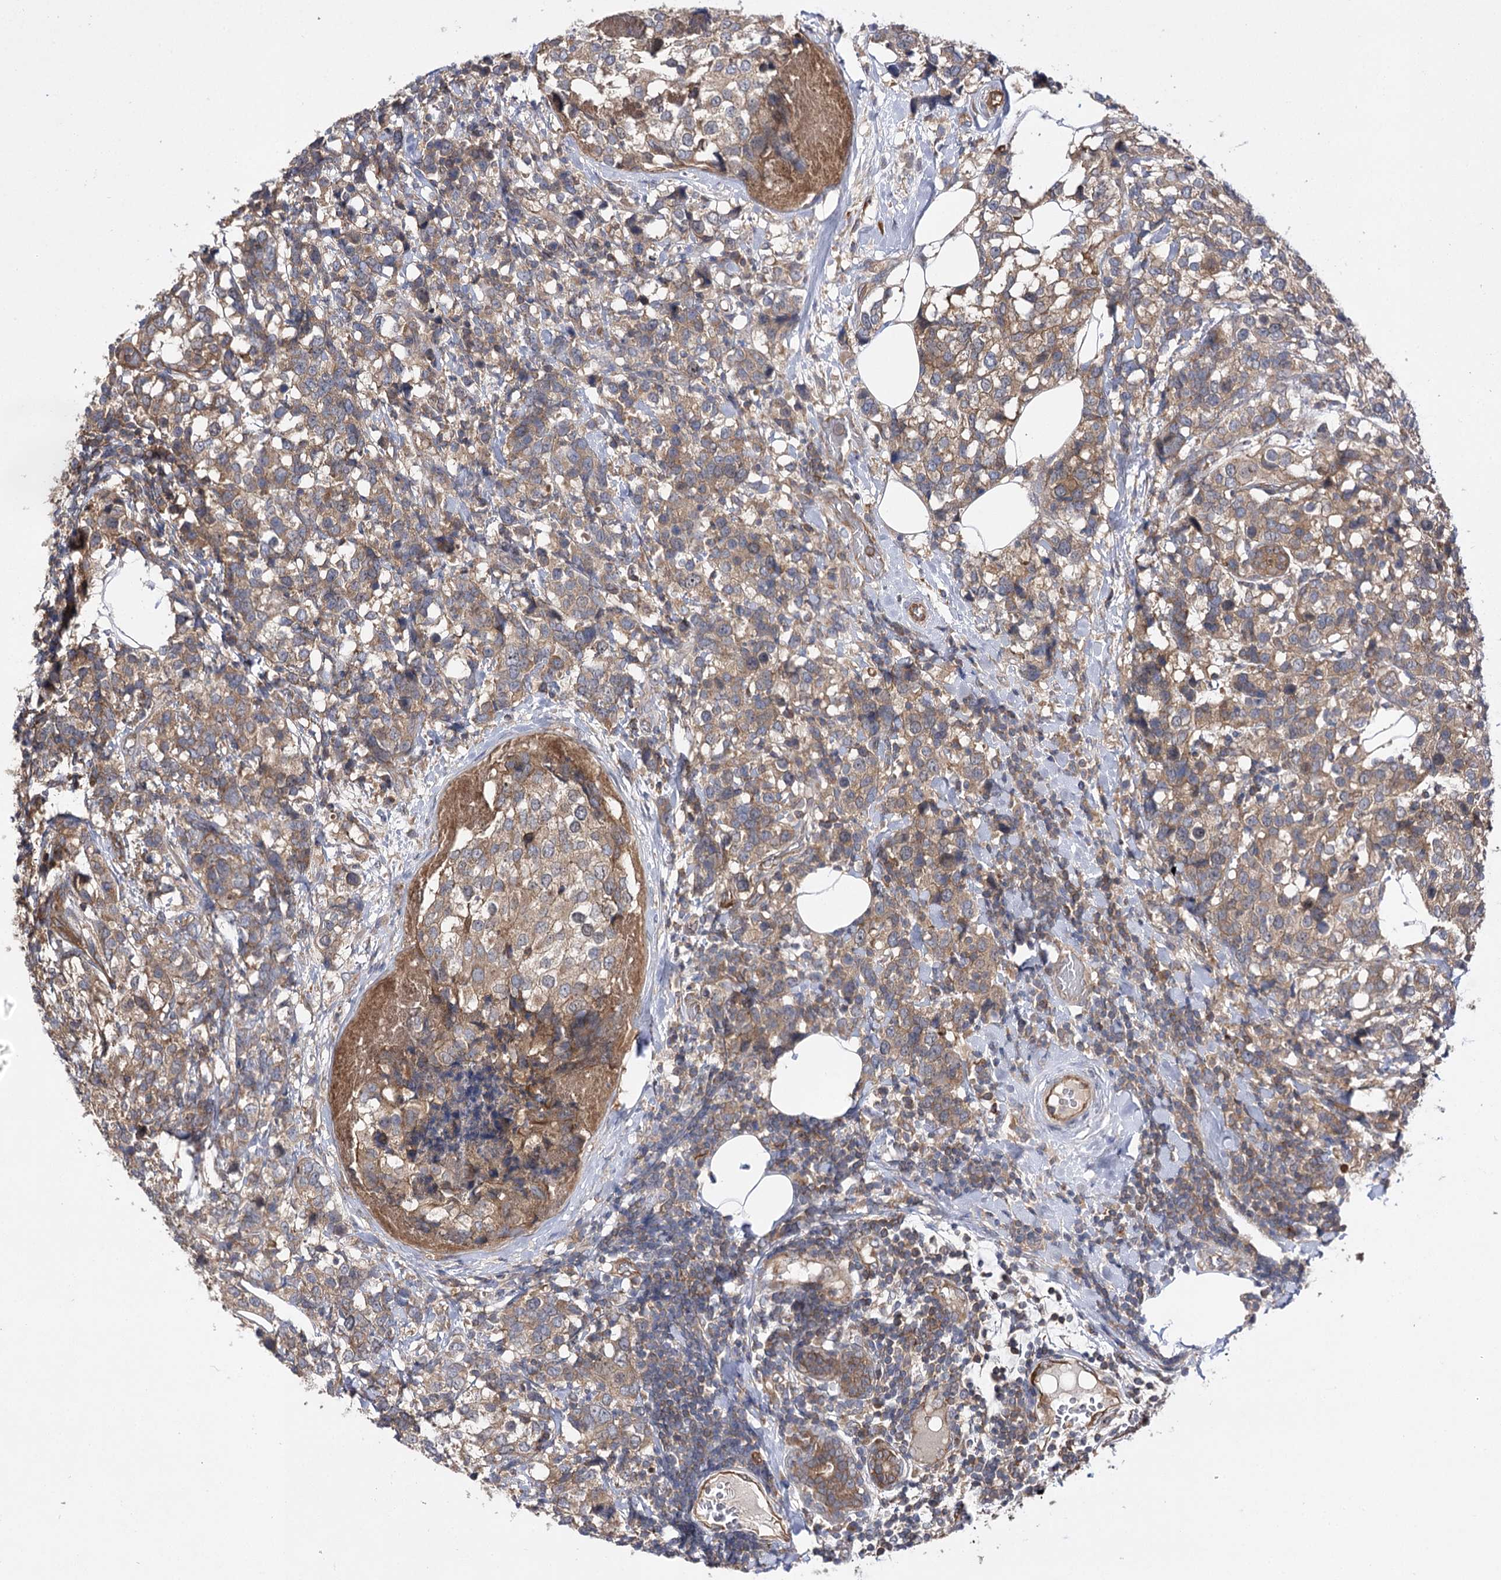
{"staining": {"intensity": "moderate", "quantity": ">75%", "location": "cytoplasmic/membranous"}, "tissue": "breast cancer", "cell_type": "Tumor cells", "image_type": "cancer", "snomed": [{"axis": "morphology", "description": "Lobular carcinoma"}, {"axis": "topography", "description": "Breast"}], "caption": "Protein expression analysis of human breast lobular carcinoma reveals moderate cytoplasmic/membranous staining in about >75% of tumor cells.", "gene": "BCR", "patient": {"sex": "female", "age": 59}}